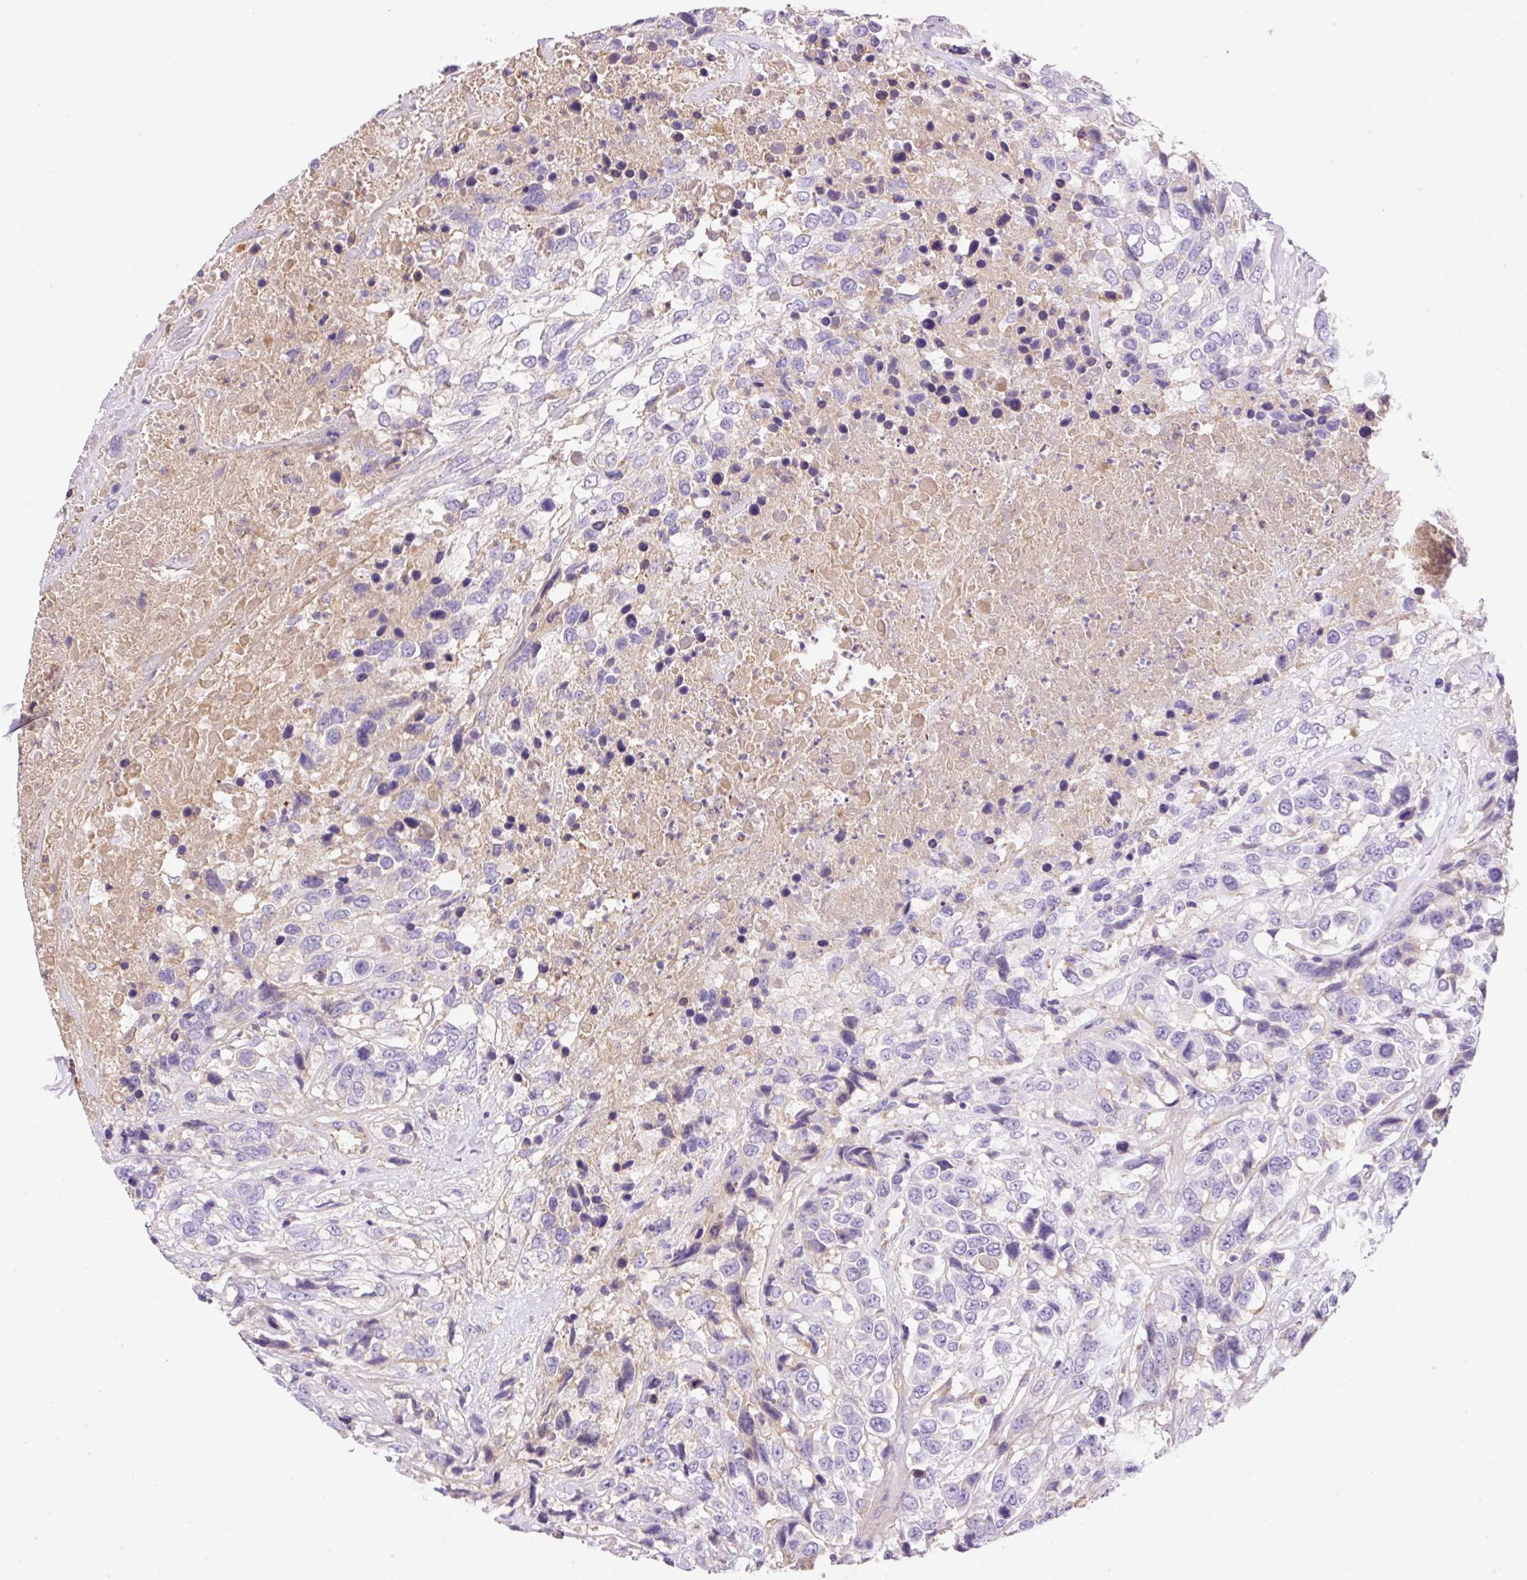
{"staining": {"intensity": "negative", "quantity": "none", "location": "none"}, "tissue": "urothelial cancer", "cell_type": "Tumor cells", "image_type": "cancer", "snomed": [{"axis": "morphology", "description": "Urothelial carcinoma, High grade"}, {"axis": "topography", "description": "Urinary bladder"}], "caption": "Tumor cells show no significant protein staining in urothelial carcinoma (high-grade).", "gene": "TDRD15", "patient": {"sex": "female", "age": 70}}